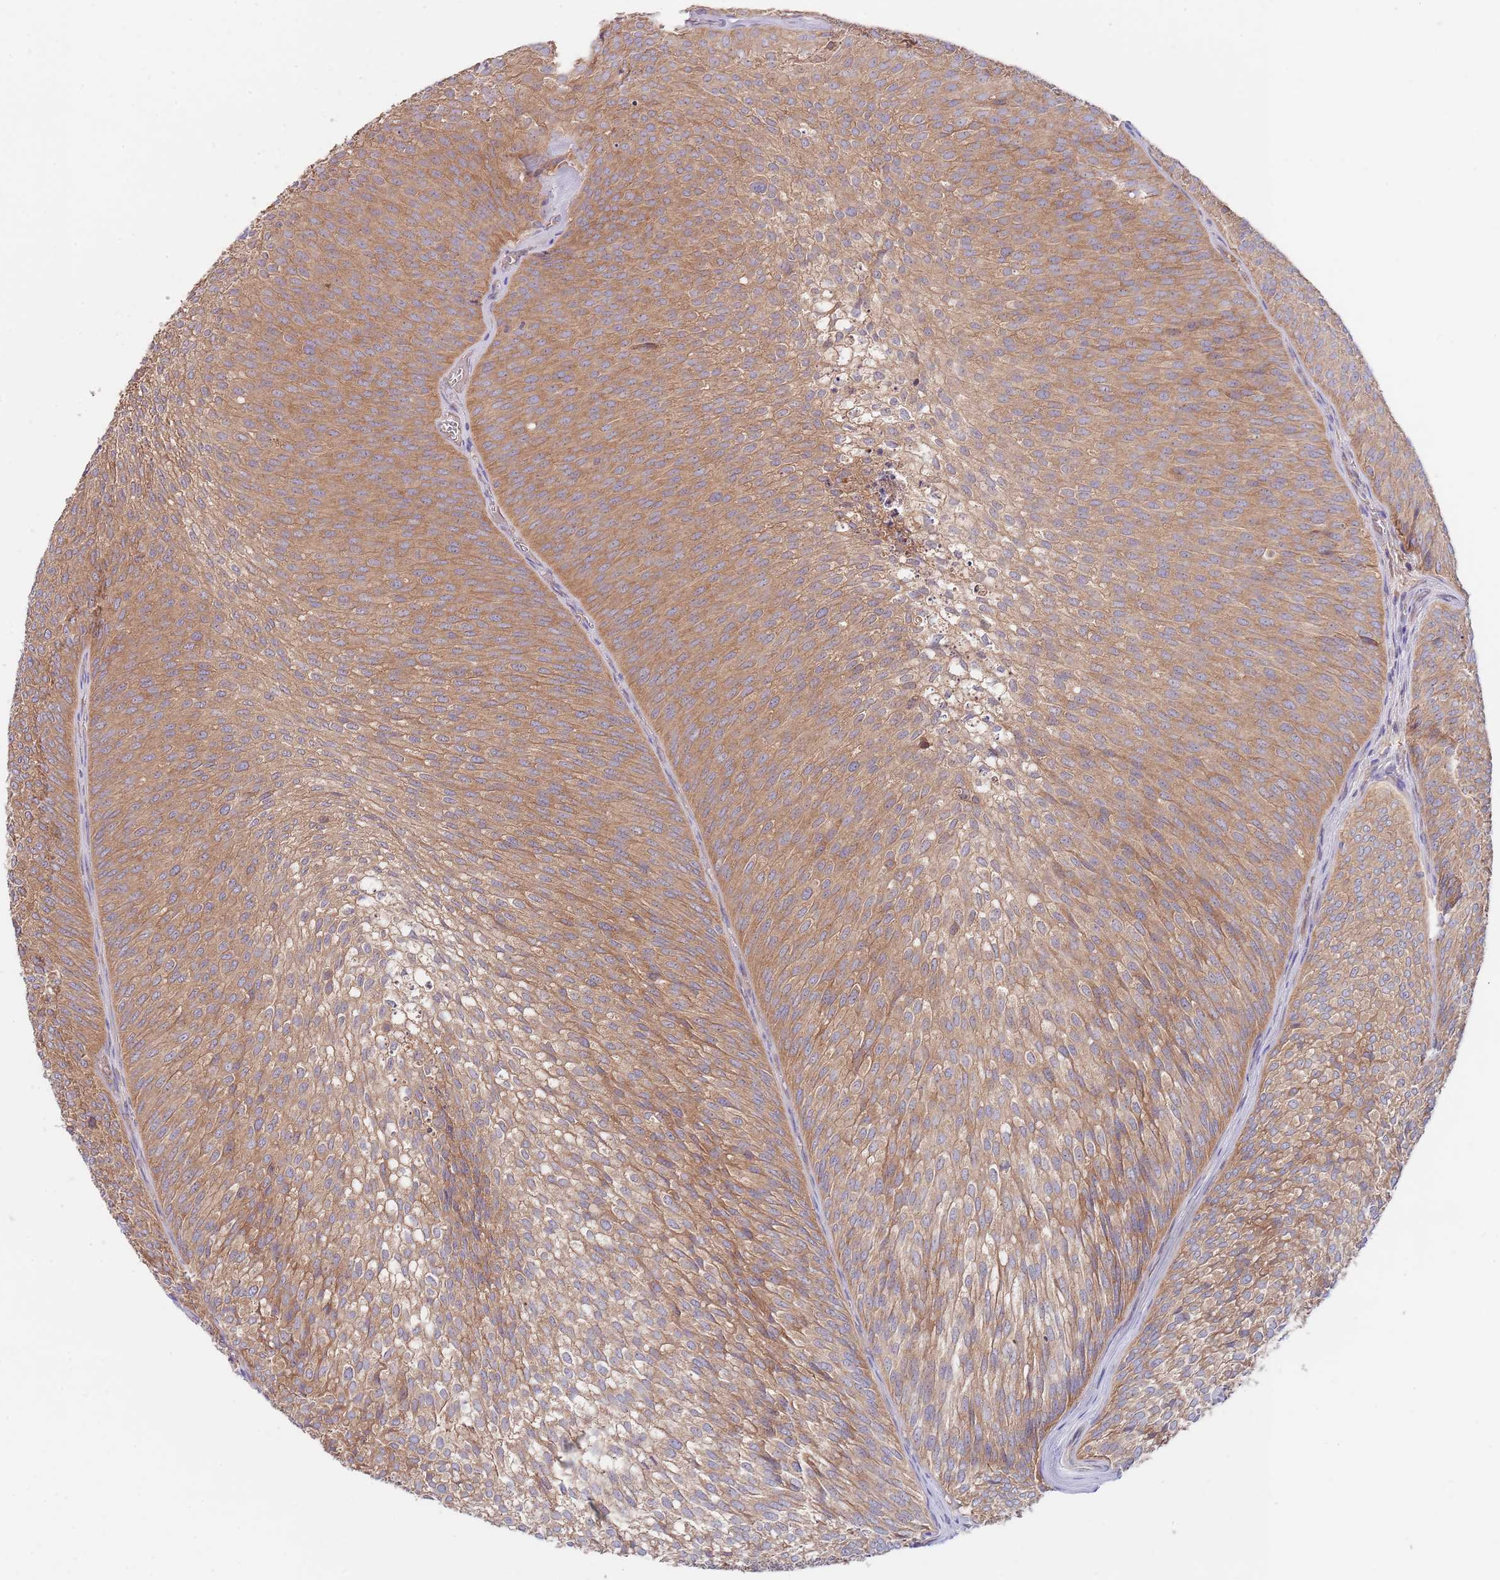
{"staining": {"intensity": "moderate", "quantity": ">75%", "location": "cytoplasmic/membranous"}, "tissue": "urothelial cancer", "cell_type": "Tumor cells", "image_type": "cancer", "snomed": [{"axis": "morphology", "description": "Urothelial carcinoma, Low grade"}, {"axis": "topography", "description": "Urinary bladder"}], "caption": "This is a histology image of immunohistochemistry staining of urothelial carcinoma (low-grade), which shows moderate staining in the cytoplasmic/membranous of tumor cells.", "gene": "EIF3F", "patient": {"sex": "male", "age": 91}}